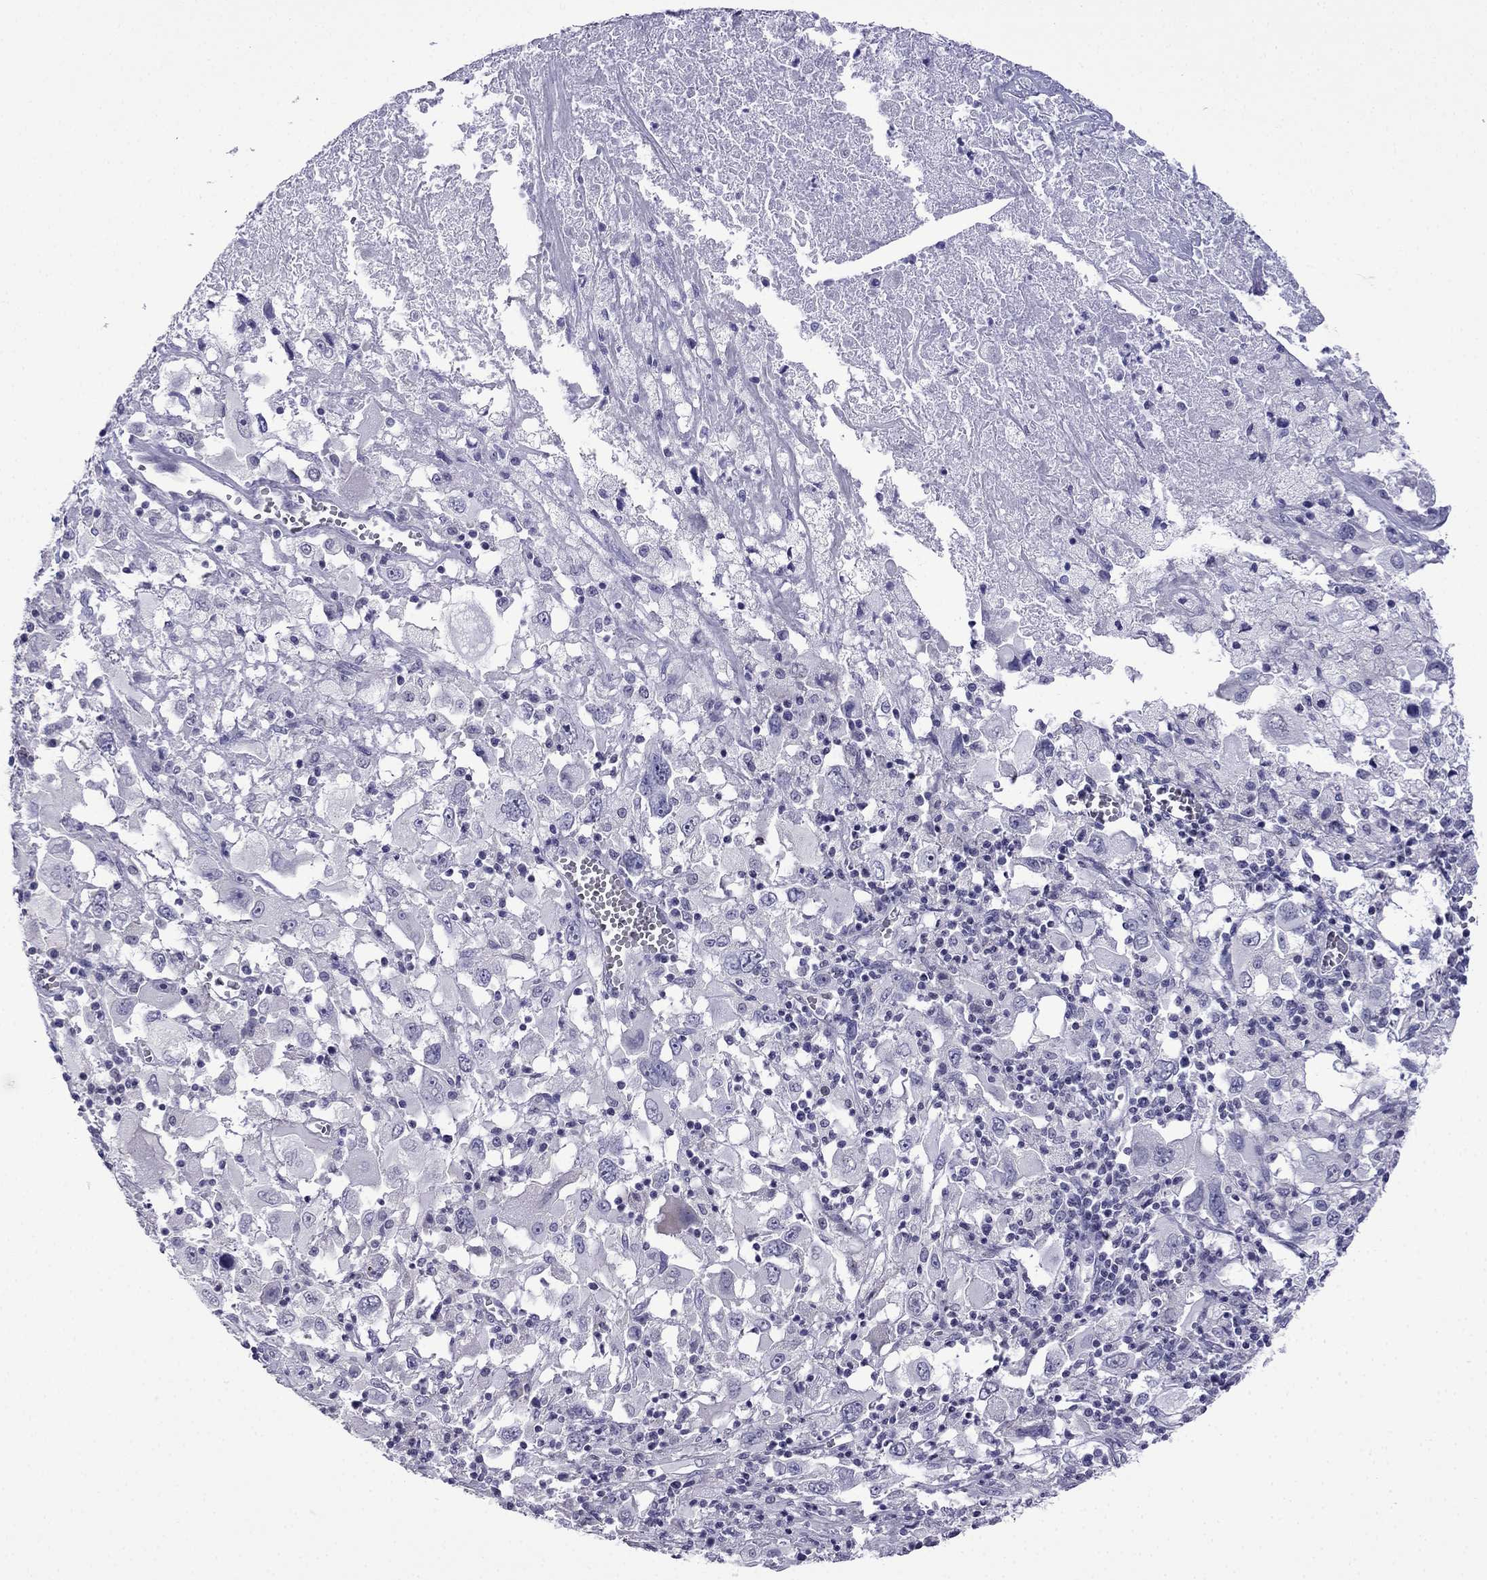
{"staining": {"intensity": "negative", "quantity": "none", "location": "none"}, "tissue": "melanoma", "cell_type": "Tumor cells", "image_type": "cancer", "snomed": [{"axis": "morphology", "description": "Malignant melanoma, Metastatic site"}, {"axis": "topography", "description": "Soft tissue"}], "caption": "This is an immunohistochemistry (IHC) photomicrograph of human malignant melanoma (metastatic site). There is no expression in tumor cells.", "gene": "POM121L12", "patient": {"sex": "male", "age": 50}}